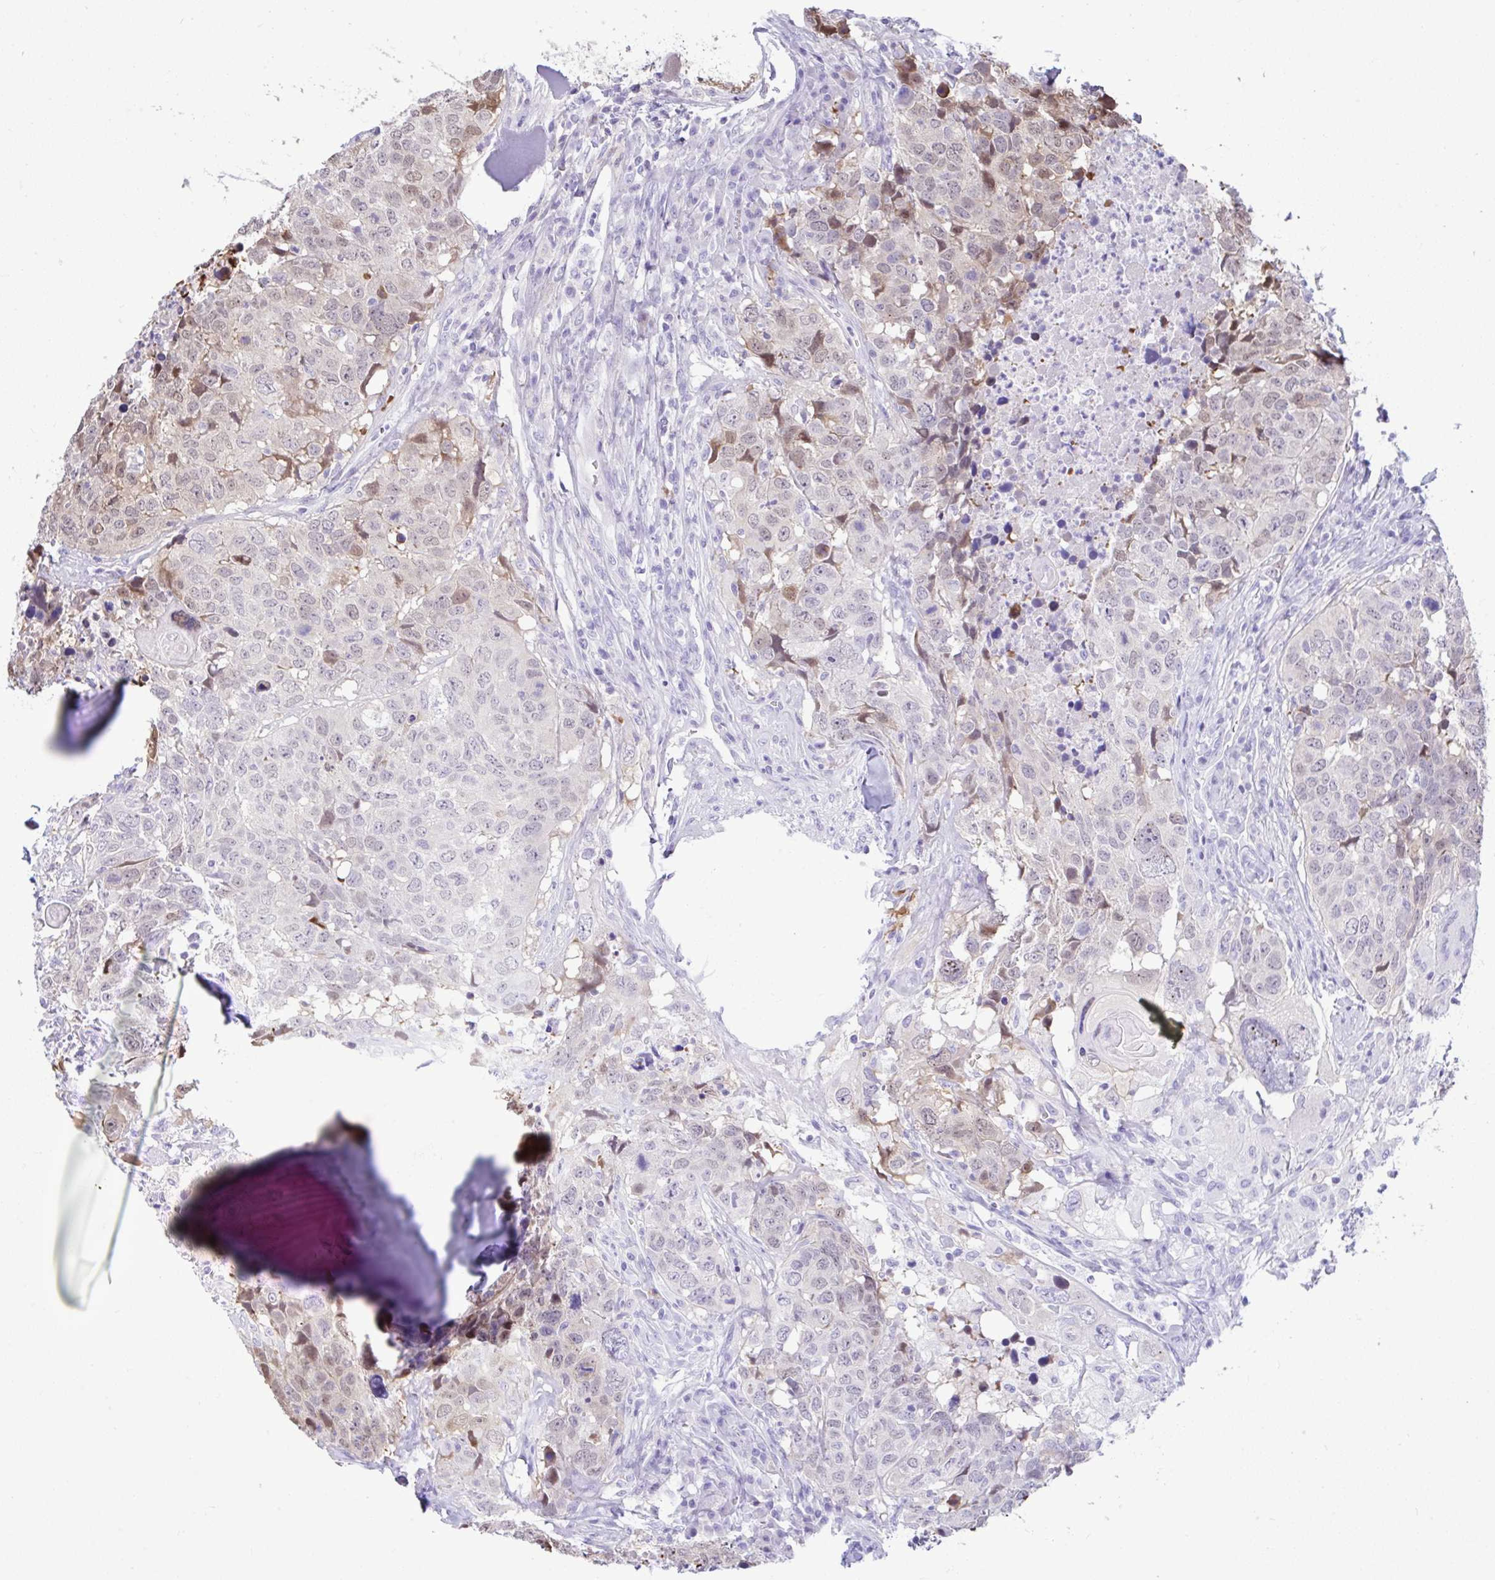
{"staining": {"intensity": "moderate", "quantity": "<25%", "location": "nuclear"}, "tissue": "head and neck cancer", "cell_type": "Tumor cells", "image_type": "cancer", "snomed": [{"axis": "morphology", "description": "Normal tissue, NOS"}, {"axis": "morphology", "description": "Squamous cell carcinoma, NOS"}, {"axis": "topography", "description": "Skeletal muscle"}, {"axis": "topography", "description": "Vascular tissue"}, {"axis": "topography", "description": "Peripheral nerve tissue"}, {"axis": "topography", "description": "Head-Neck"}], "caption": "High-power microscopy captured an IHC image of head and neck squamous cell carcinoma, revealing moderate nuclear expression in about <25% of tumor cells. Nuclei are stained in blue.", "gene": "ZNF485", "patient": {"sex": "male", "age": 66}}